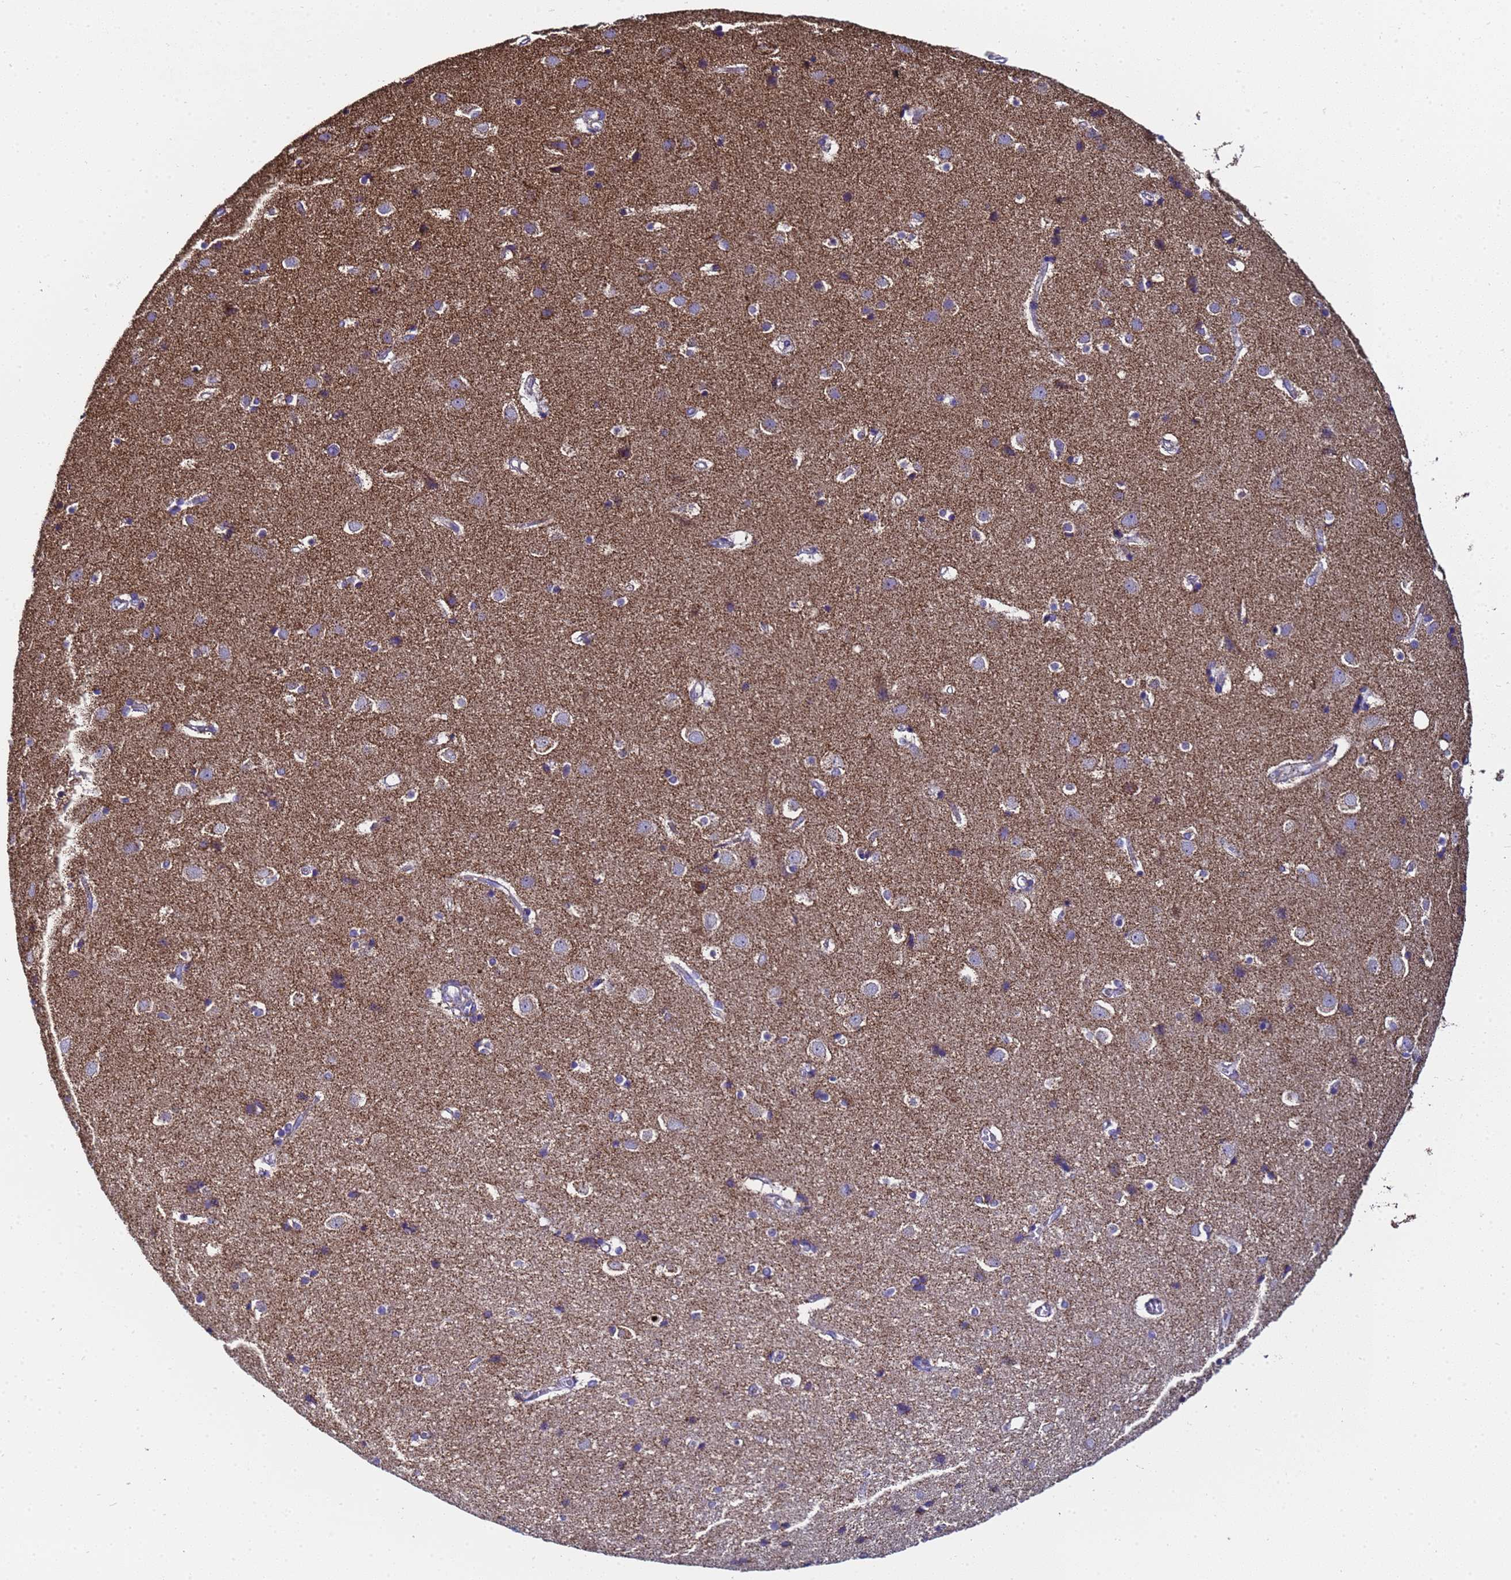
{"staining": {"intensity": "weak", "quantity": "25%-75%", "location": "cytoplasmic/membranous"}, "tissue": "cerebral cortex", "cell_type": "Endothelial cells", "image_type": "normal", "snomed": [{"axis": "morphology", "description": "Normal tissue, NOS"}, {"axis": "topography", "description": "Cerebral cortex"}], "caption": "The image reveals immunohistochemical staining of normal cerebral cortex. There is weak cytoplasmic/membranous staining is present in about 25%-75% of endothelial cells.", "gene": "MRPS12", "patient": {"sex": "male", "age": 54}}